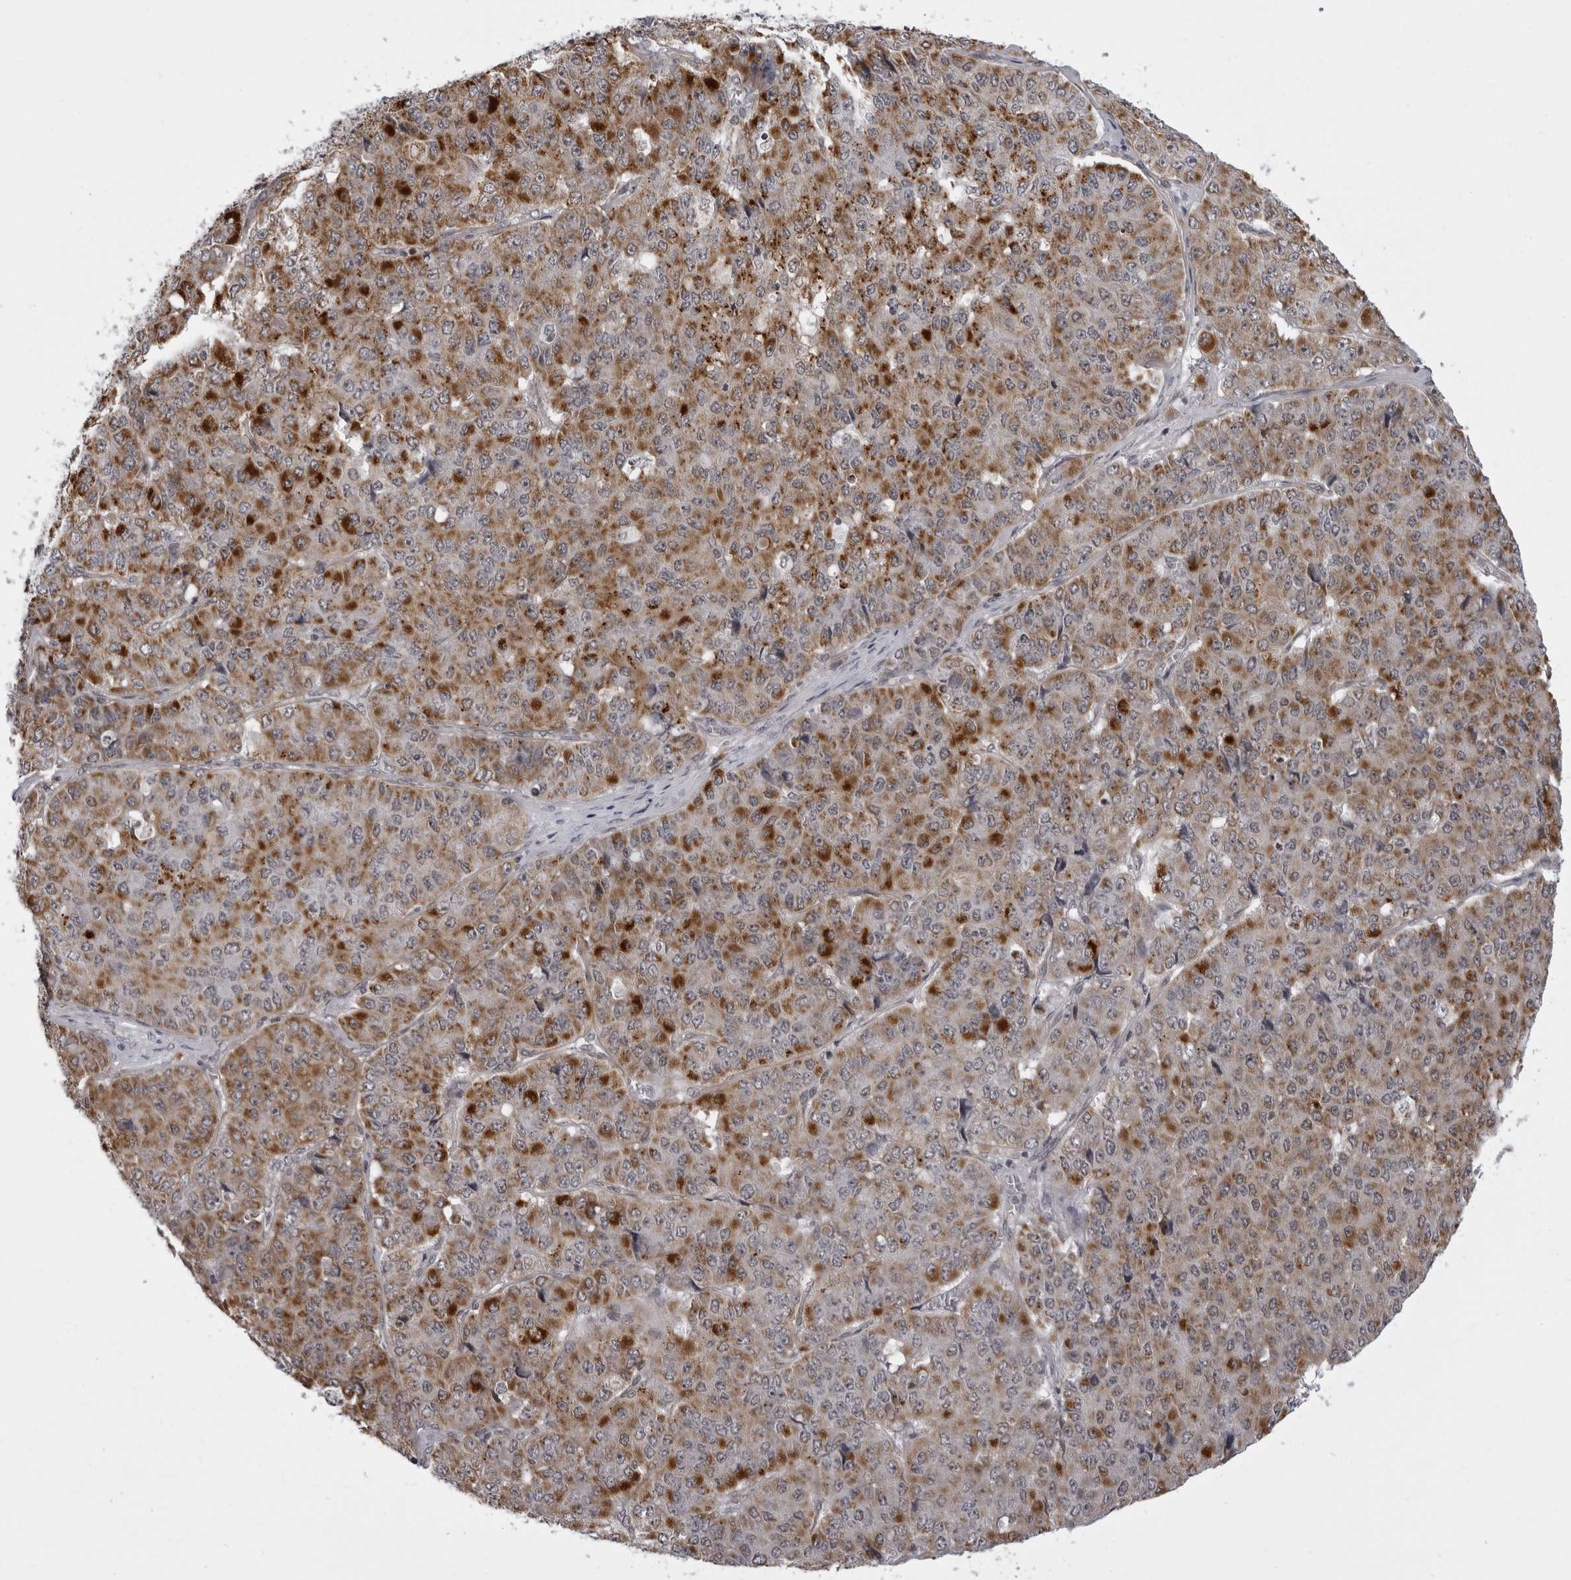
{"staining": {"intensity": "moderate", "quantity": ">75%", "location": "cytoplasmic/membranous"}, "tissue": "pancreatic cancer", "cell_type": "Tumor cells", "image_type": "cancer", "snomed": [{"axis": "morphology", "description": "Adenocarcinoma, NOS"}, {"axis": "topography", "description": "Pancreas"}], "caption": "A high-resolution image shows immunohistochemistry (IHC) staining of pancreatic cancer (adenocarcinoma), which demonstrates moderate cytoplasmic/membranous expression in about >75% of tumor cells. (Stains: DAB in brown, nuclei in blue, Microscopy: brightfield microscopy at high magnification).", "gene": "RTCA", "patient": {"sex": "male", "age": 50}}